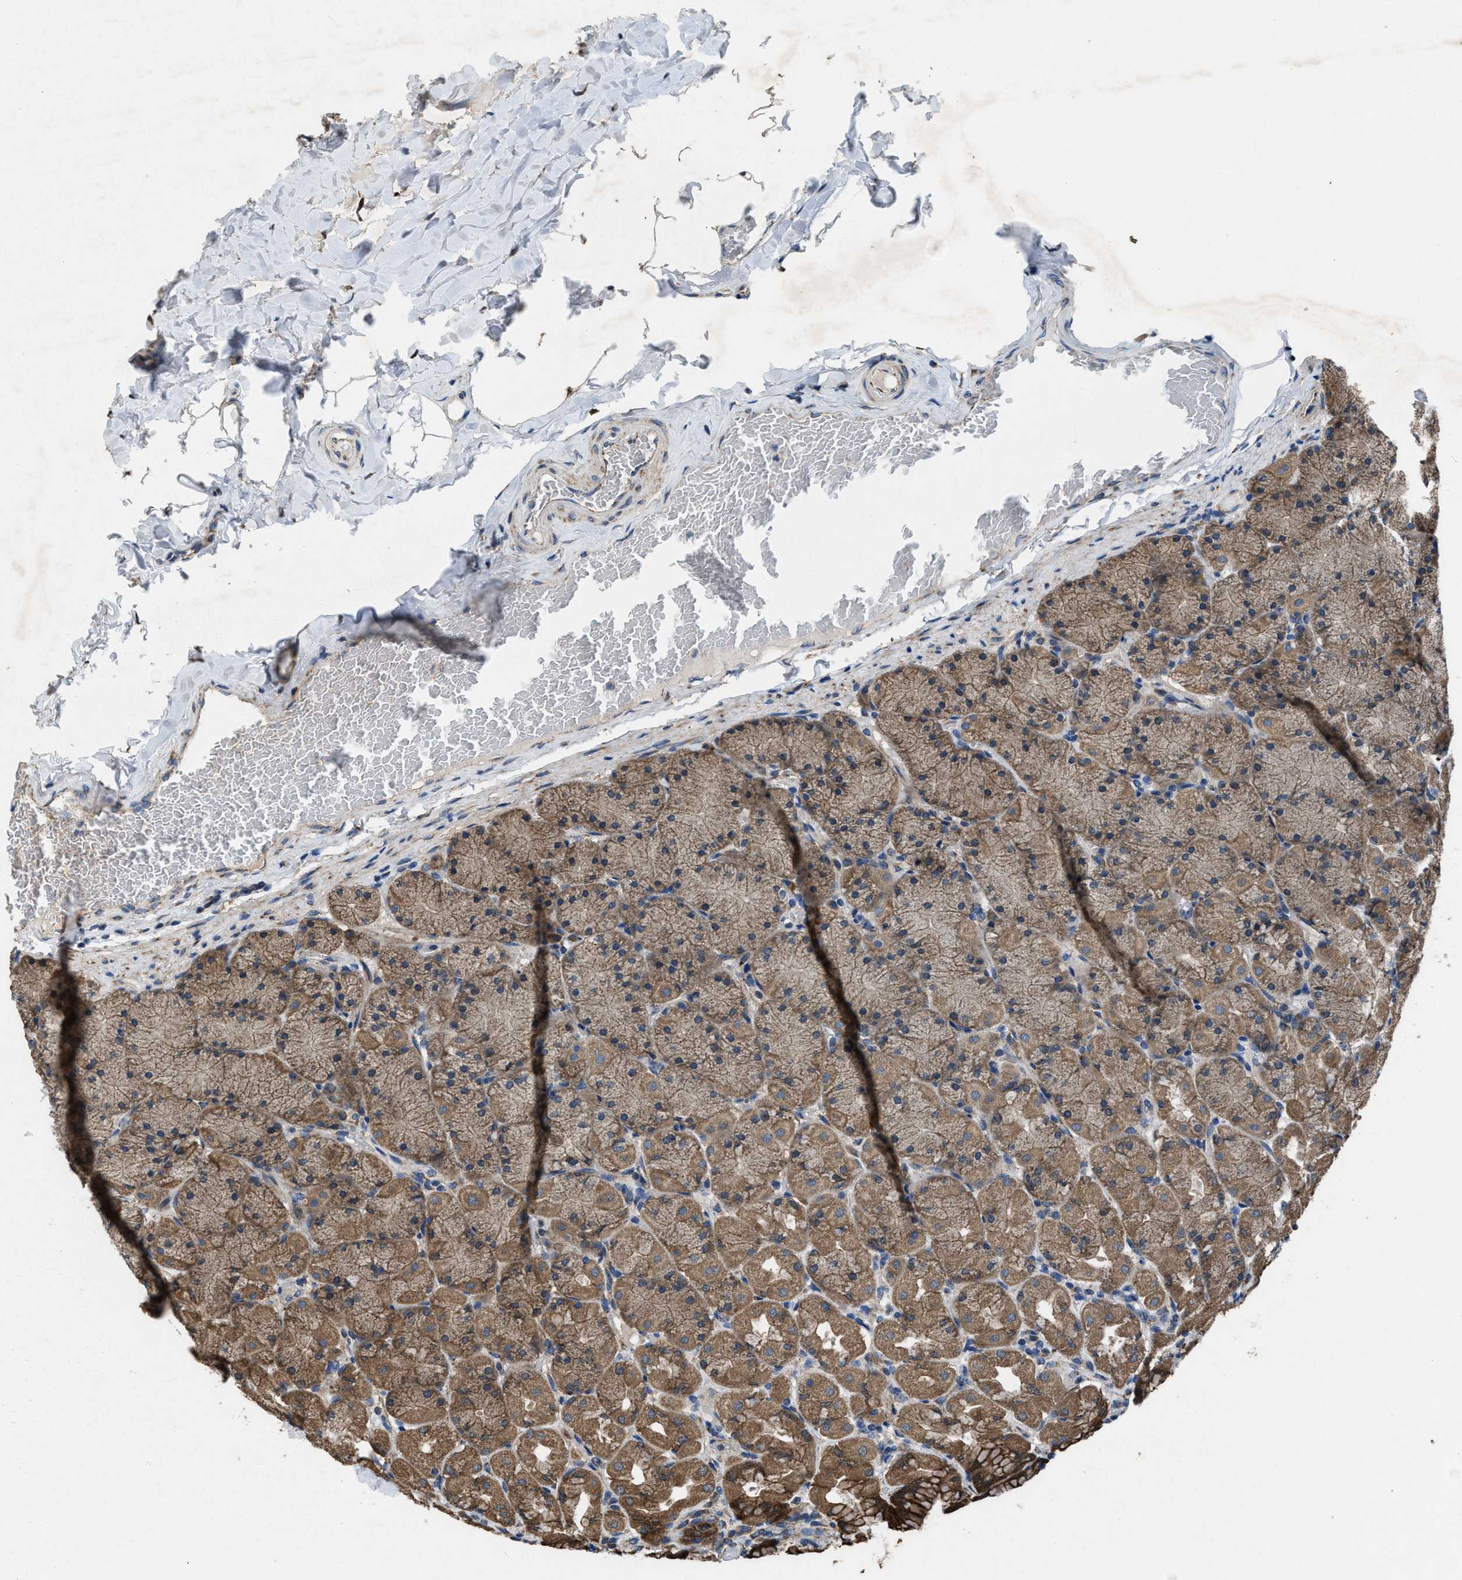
{"staining": {"intensity": "strong", "quantity": ">75%", "location": "cytoplasmic/membranous"}, "tissue": "stomach", "cell_type": "Glandular cells", "image_type": "normal", "snomed": [{"axis": "morphology", "description": "Normal tissue, NOS"}, {"axis": "topography", "description": "Stomach, upper"}], "caption": "A brown stain shows strong cytoplasmic/membranous staining of a protein in glandular cells of unremarkable stomach.", "gene": "PDP1", "patient": {"sex": "female", "age": 56}}